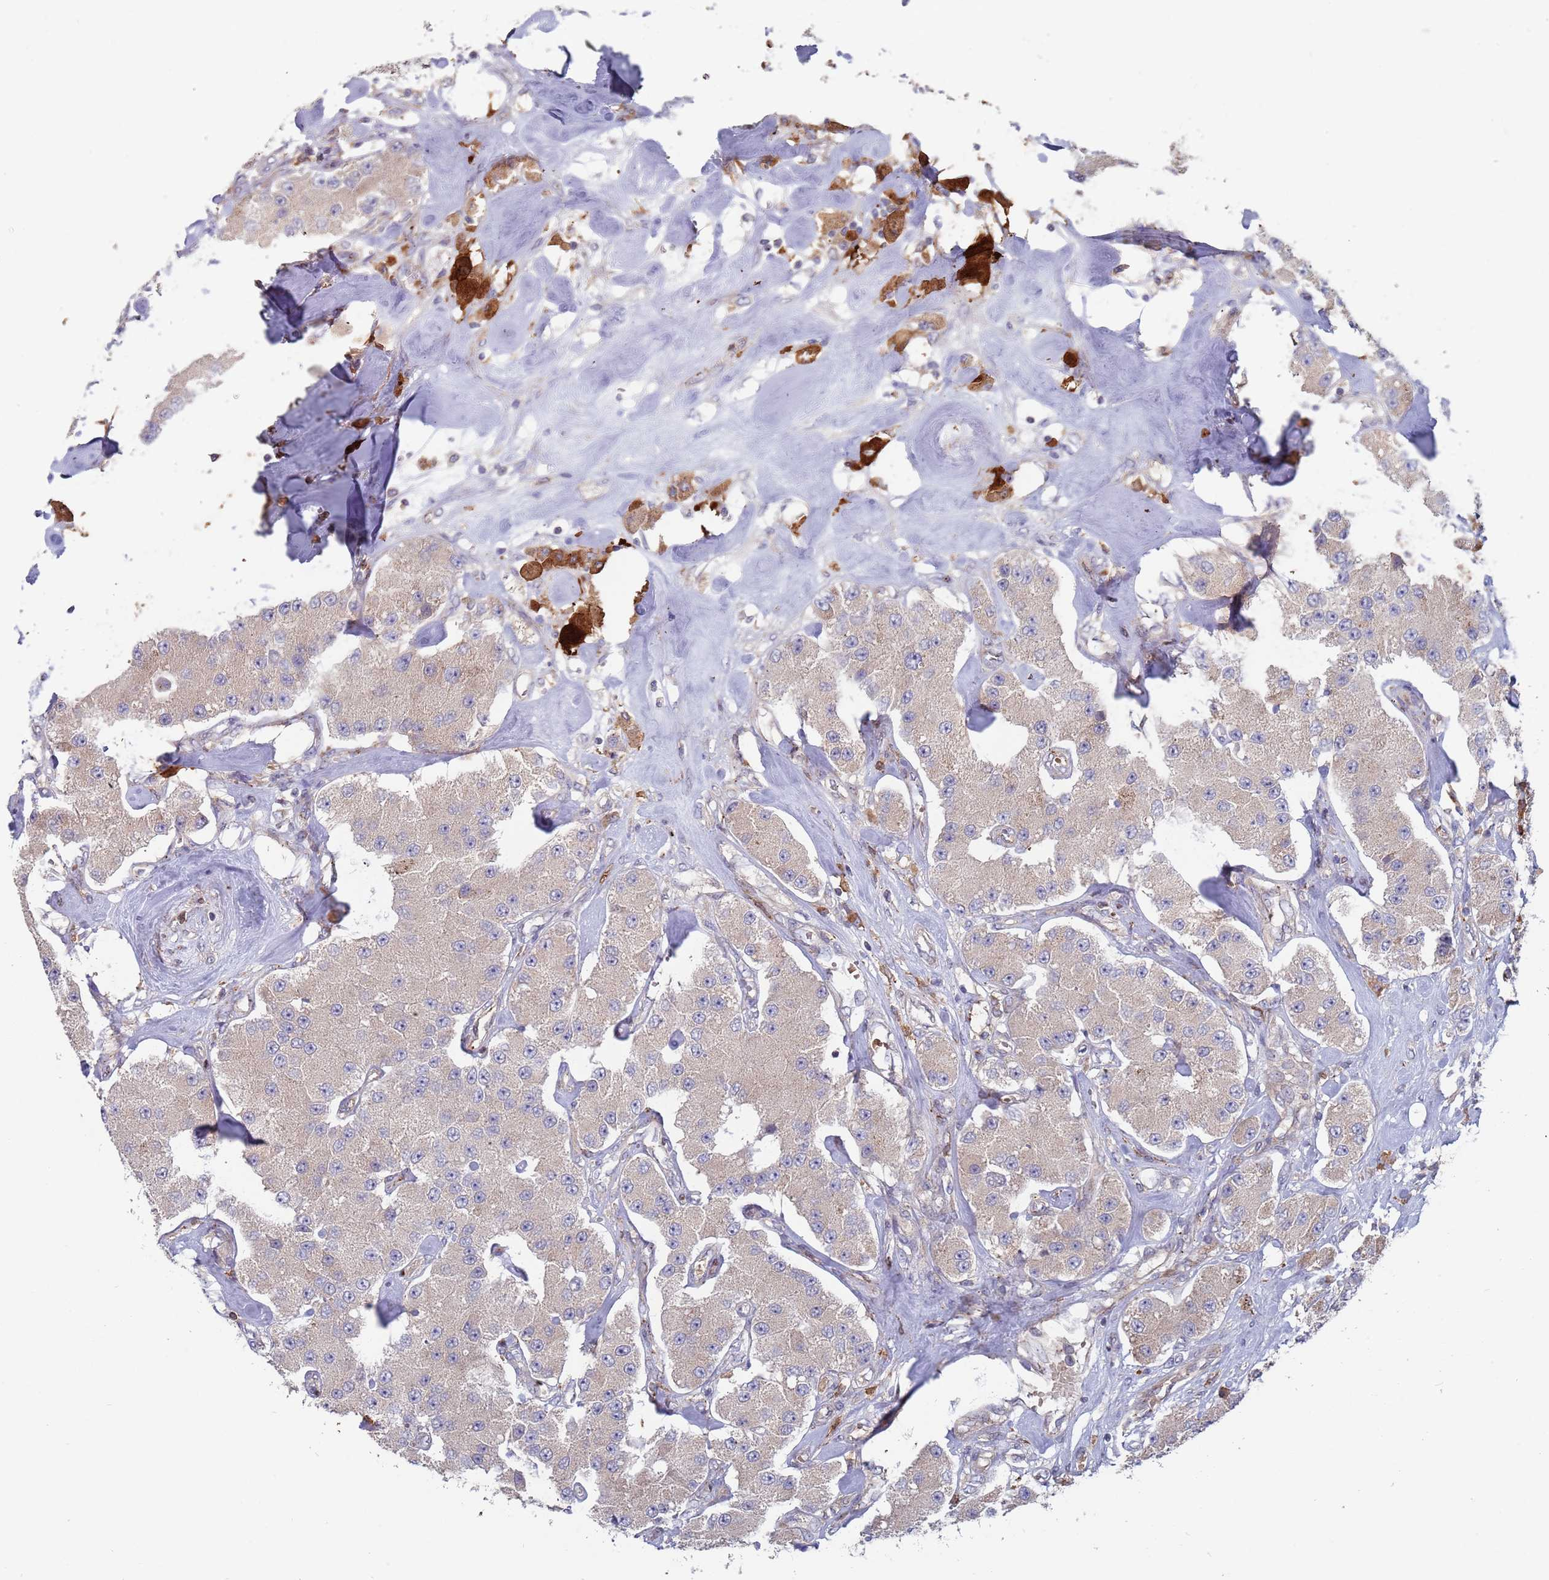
{"staining": {"intensity": "negative", "quantity": "none", "location": "none"}, "tissue": "carcinoid", "cell_type": "Tumor cells", "image_type": "cancer", "snomed": [{"axis": "morphology", "description": "Carcinoid, malignant, NOS"}, {"axis": "topography", "description": "Pancreas"}], "caption": "IHC of human carcinoid demonstrates no positivity in tumor cells.", "gene": "MALRD1", "patient": {"sex": "male", "age": 41}}